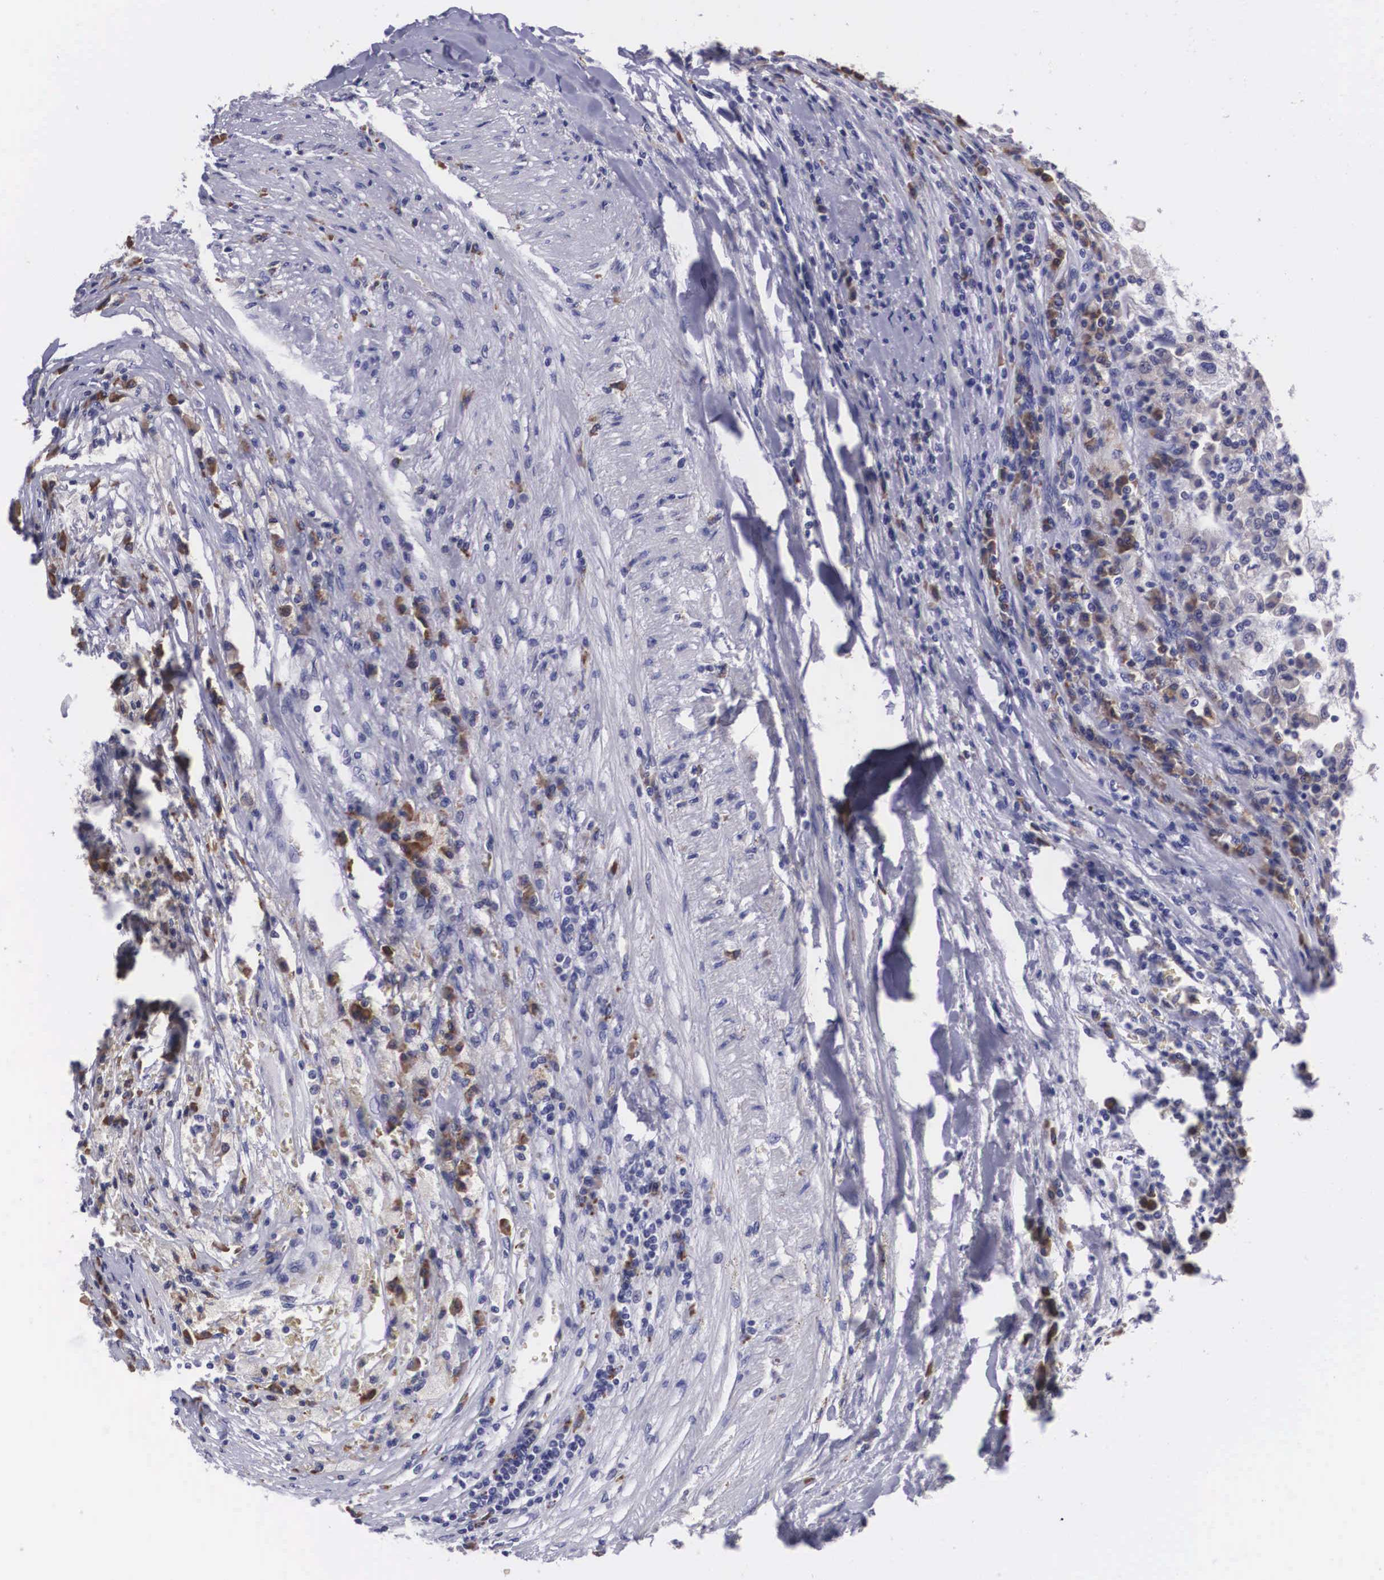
{"staining": {"intensity": "negative", "quantity": "none", "location": "none"}, "tissue": "renal cancer", "cell_type": "Tumor cells", "image_type": "cancer", "snomed": [{"axis": "morphology", "description": "Normal tissue, NOS"}, {"axis": "morphology", "description": "Adenocarcinoma, NOS"}, {"axis": "topography", "description": "Kidney"}], "caption": "Immunohistochemistry (IHC) micrograph of neoplastic tissue: human renal cancer stained with DAB (3,3'-diaminobenzidine) reveals no significant protein positivity in tumor cells.", "gene": "CRELD2", "patient": {"sex": "male", "age": 71}}